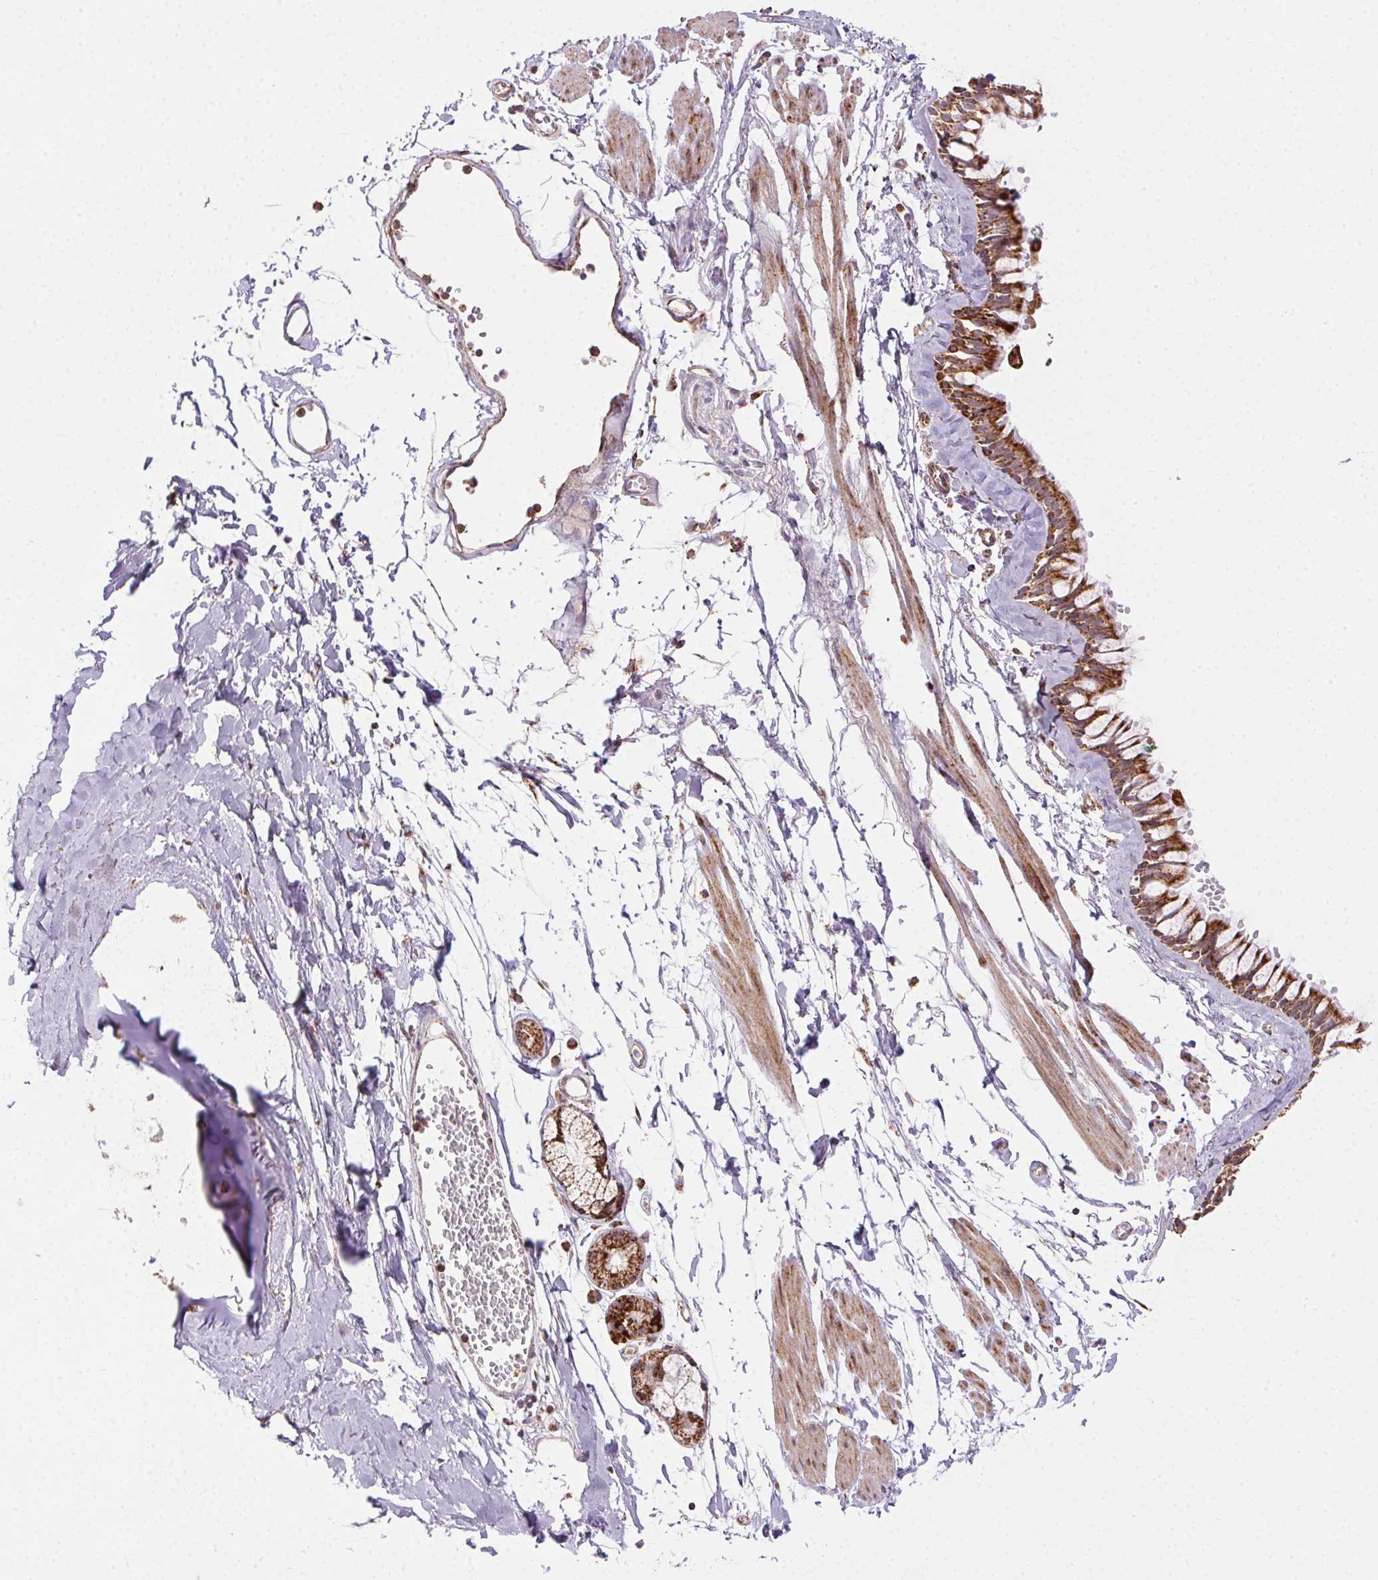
{"staining": {"intensity": "strong", "quantity": ">75%", "location": "cytoplasmic/membranous"}, "tissue": "bronchus", "cell_type": "Respiratory epithelial cells", "image_type": "normal", "snomed": [{"axis": "morphology", "description": "Normal tissue, NOS"}, {"axis": "topography", "description": "Cartilage tissue"}, {"axis": "topography", "description": "Bronchus"}], "caption": "An immunohistochemistry (IHC) photomicrograph of unremarkable tissue is shown. Protein staining in brown shows strong cytoplasmic/membranous positivity in bronchus within respiratory epithelial cells.", "gene": "CLPB", "patient": {"sex": "female", "age": 59}}